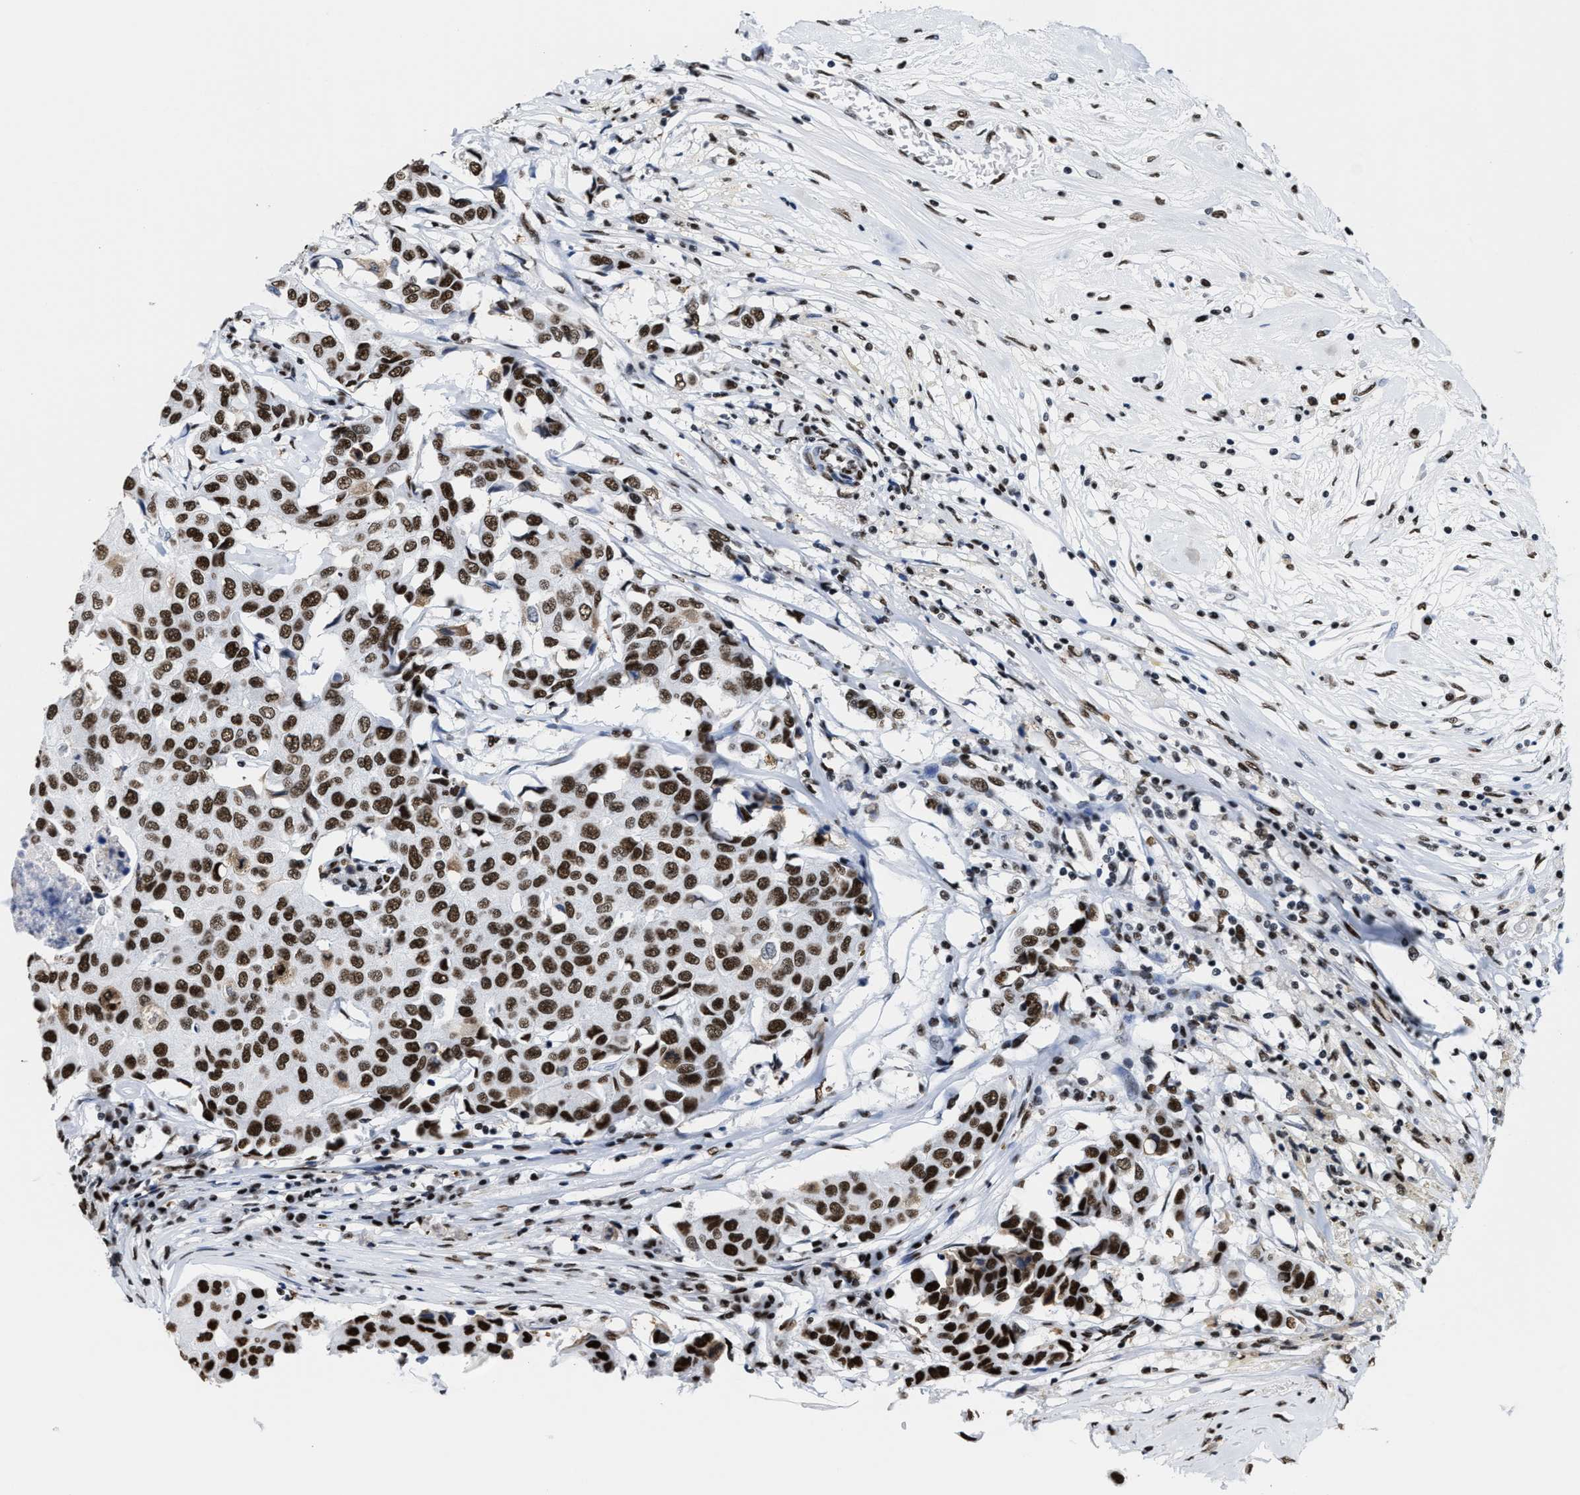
{"staining": {"intensity": "strong", "quantity": ">75%", "location": "nuclear"}, "tissue": "breast cancer", "cell_type": "Tumor cells", "image_type": "cancer", "snomed": [{"axis": "morphology", "description": "Duct carcinoma"}, {"axis": "topography", "description": "Breast"}], "caption": "Breast infiltrating ductal carcinoma tissue shows strong nuclear positivity in approximately >75% of tumor cells", "gene": "SMARCC2", "patient": {"sex": "female", "age": 80}}